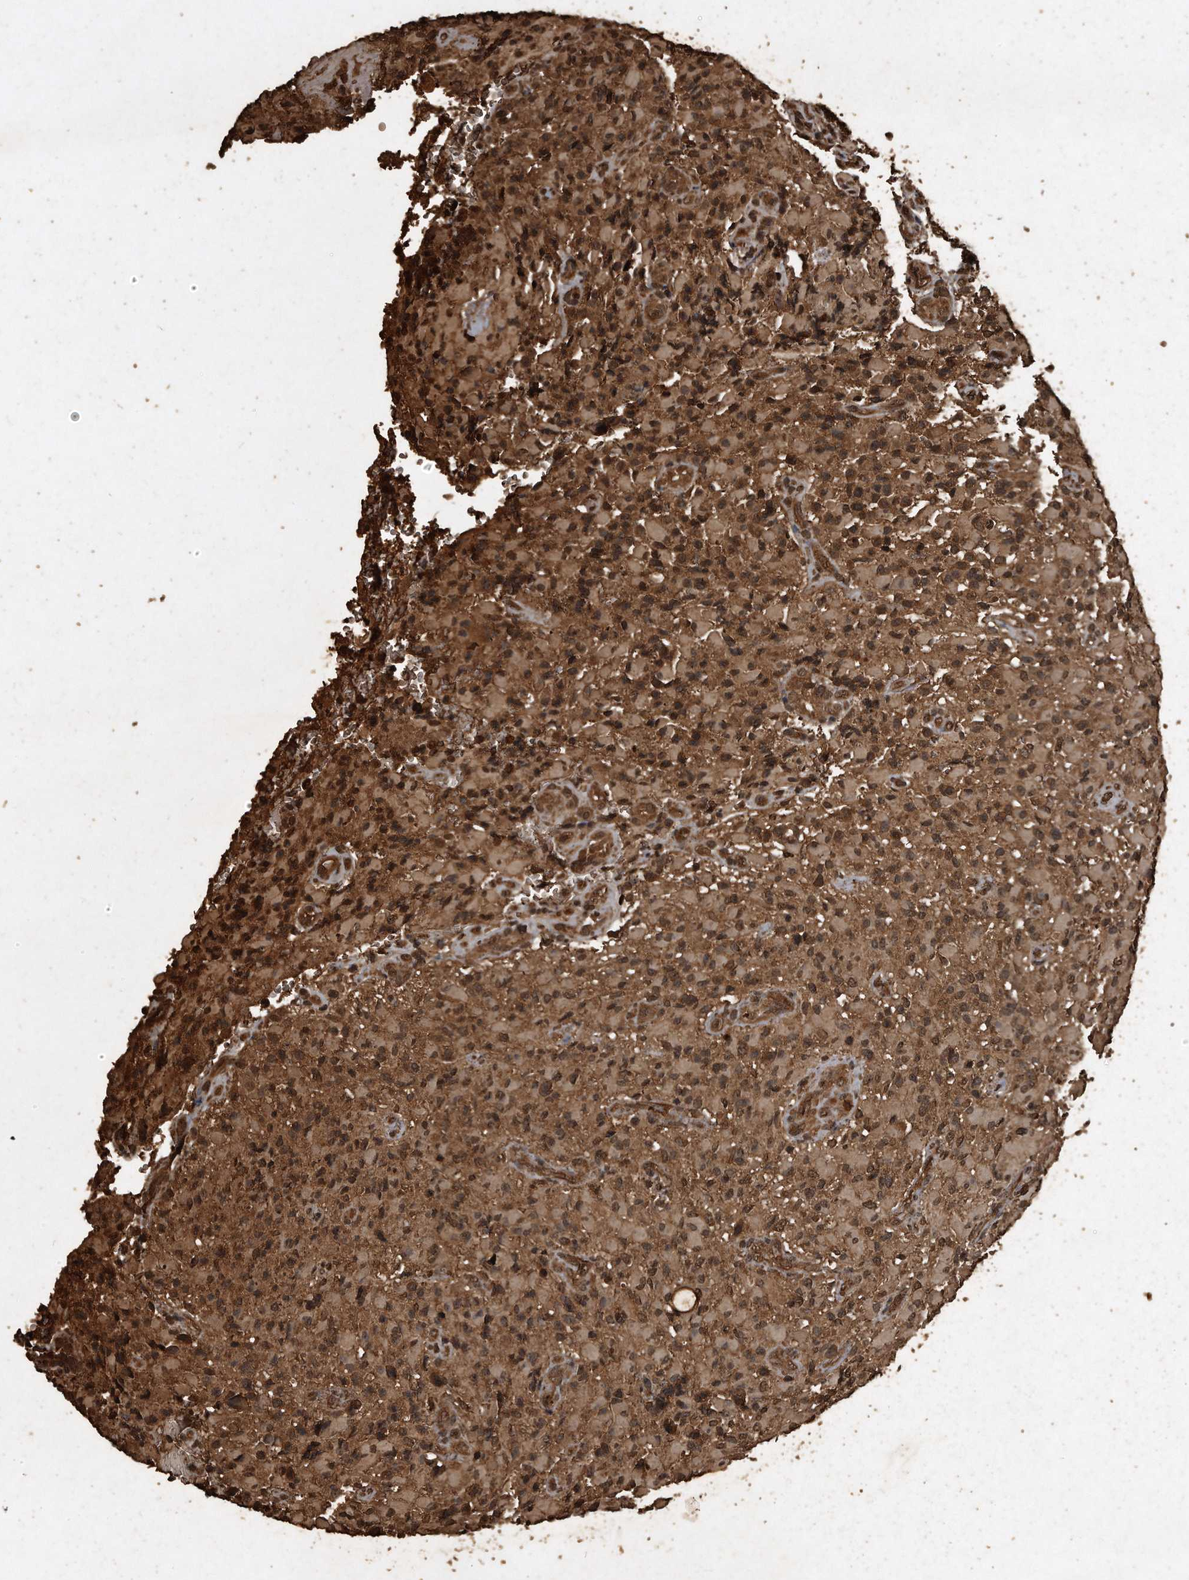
{"staining": {"intensity": "moderate", "quantity": ">75%", "location": "cytoplasmic/membranous,nuclear"}, "tissue": "glioma", "cell_type": "Tumor cells", "image_type": "cancer", "snomed": [{"axis": "morphology", "description": "Glioma, malignant, High grade"}, {"axis": "topography", "description": "Brain"}], "caption": "Immunohistochemistry (IHC) histopathology image of neoplastic tissue: human high-grade glioma (malignant) stained using IHC exhibits medium levels of moderate protein expression localized specifically in the cytoplasmic/membranous and nuclear of tumor cells, appearing as a cytoplasmic/membranous and nuclear brown color.", "gene": "CFLAR", "patient": {"sex": "male", "age": 71}}